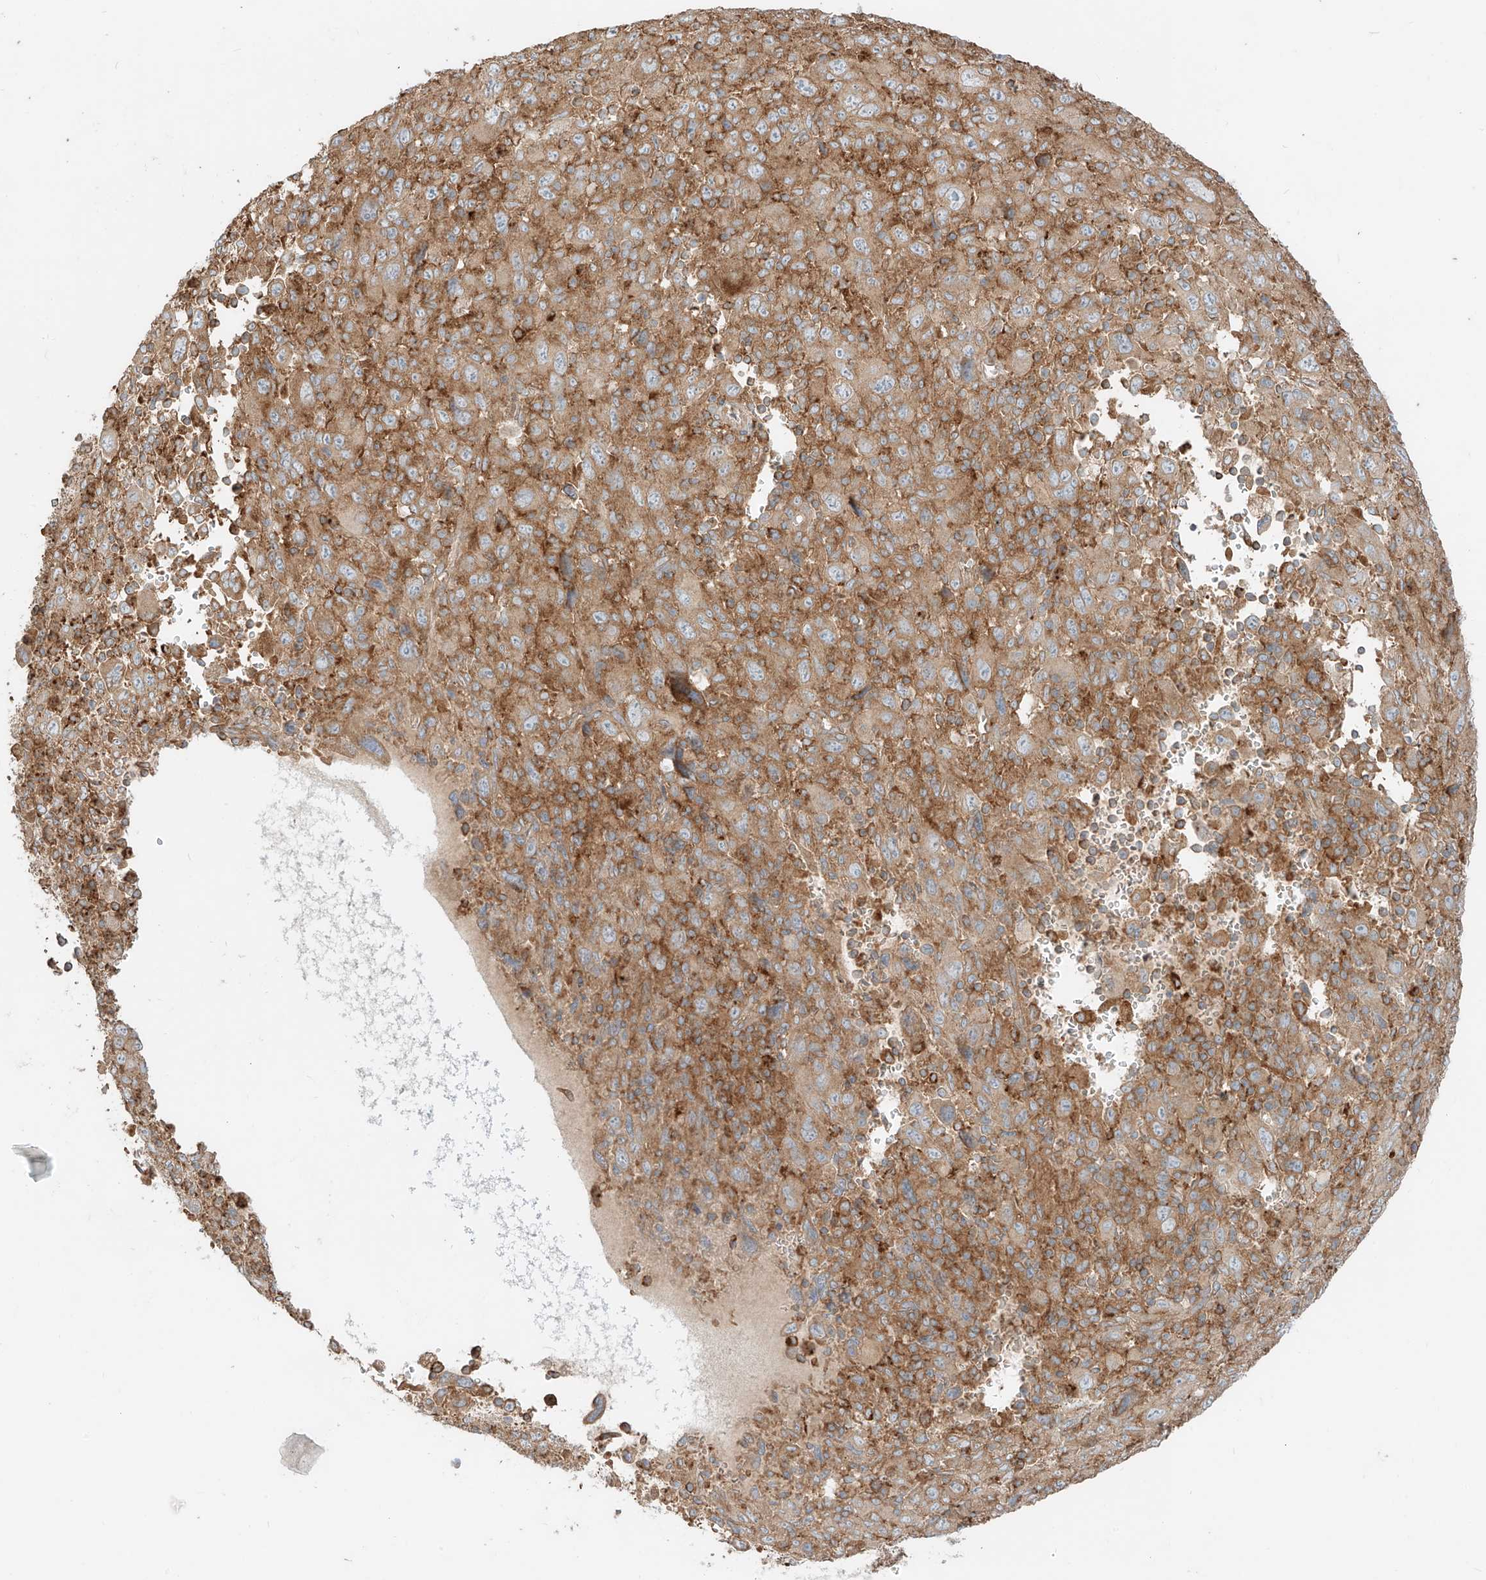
{"staining": {"intensity": "moderate", "quantity": ">75%", "location": "cytoplasmic/membranous"}, "tissue": "melanoma", "cell_type": "Tumor cells", "image_type": "cancer", "snomed": [{"axis": "morphology", "description": "Malignant melanoma, Metastatic site"}, {"axis": "topography", "description": "Skin"}], "caption": "The immunohistochemical stain shows moderate cytoplasmic/membranous positivity in tumor cells of malignant melanoma (metastatic site) tissue.", "gene": "CCDC115", "patient": {"sex": "female", "age": 56}}